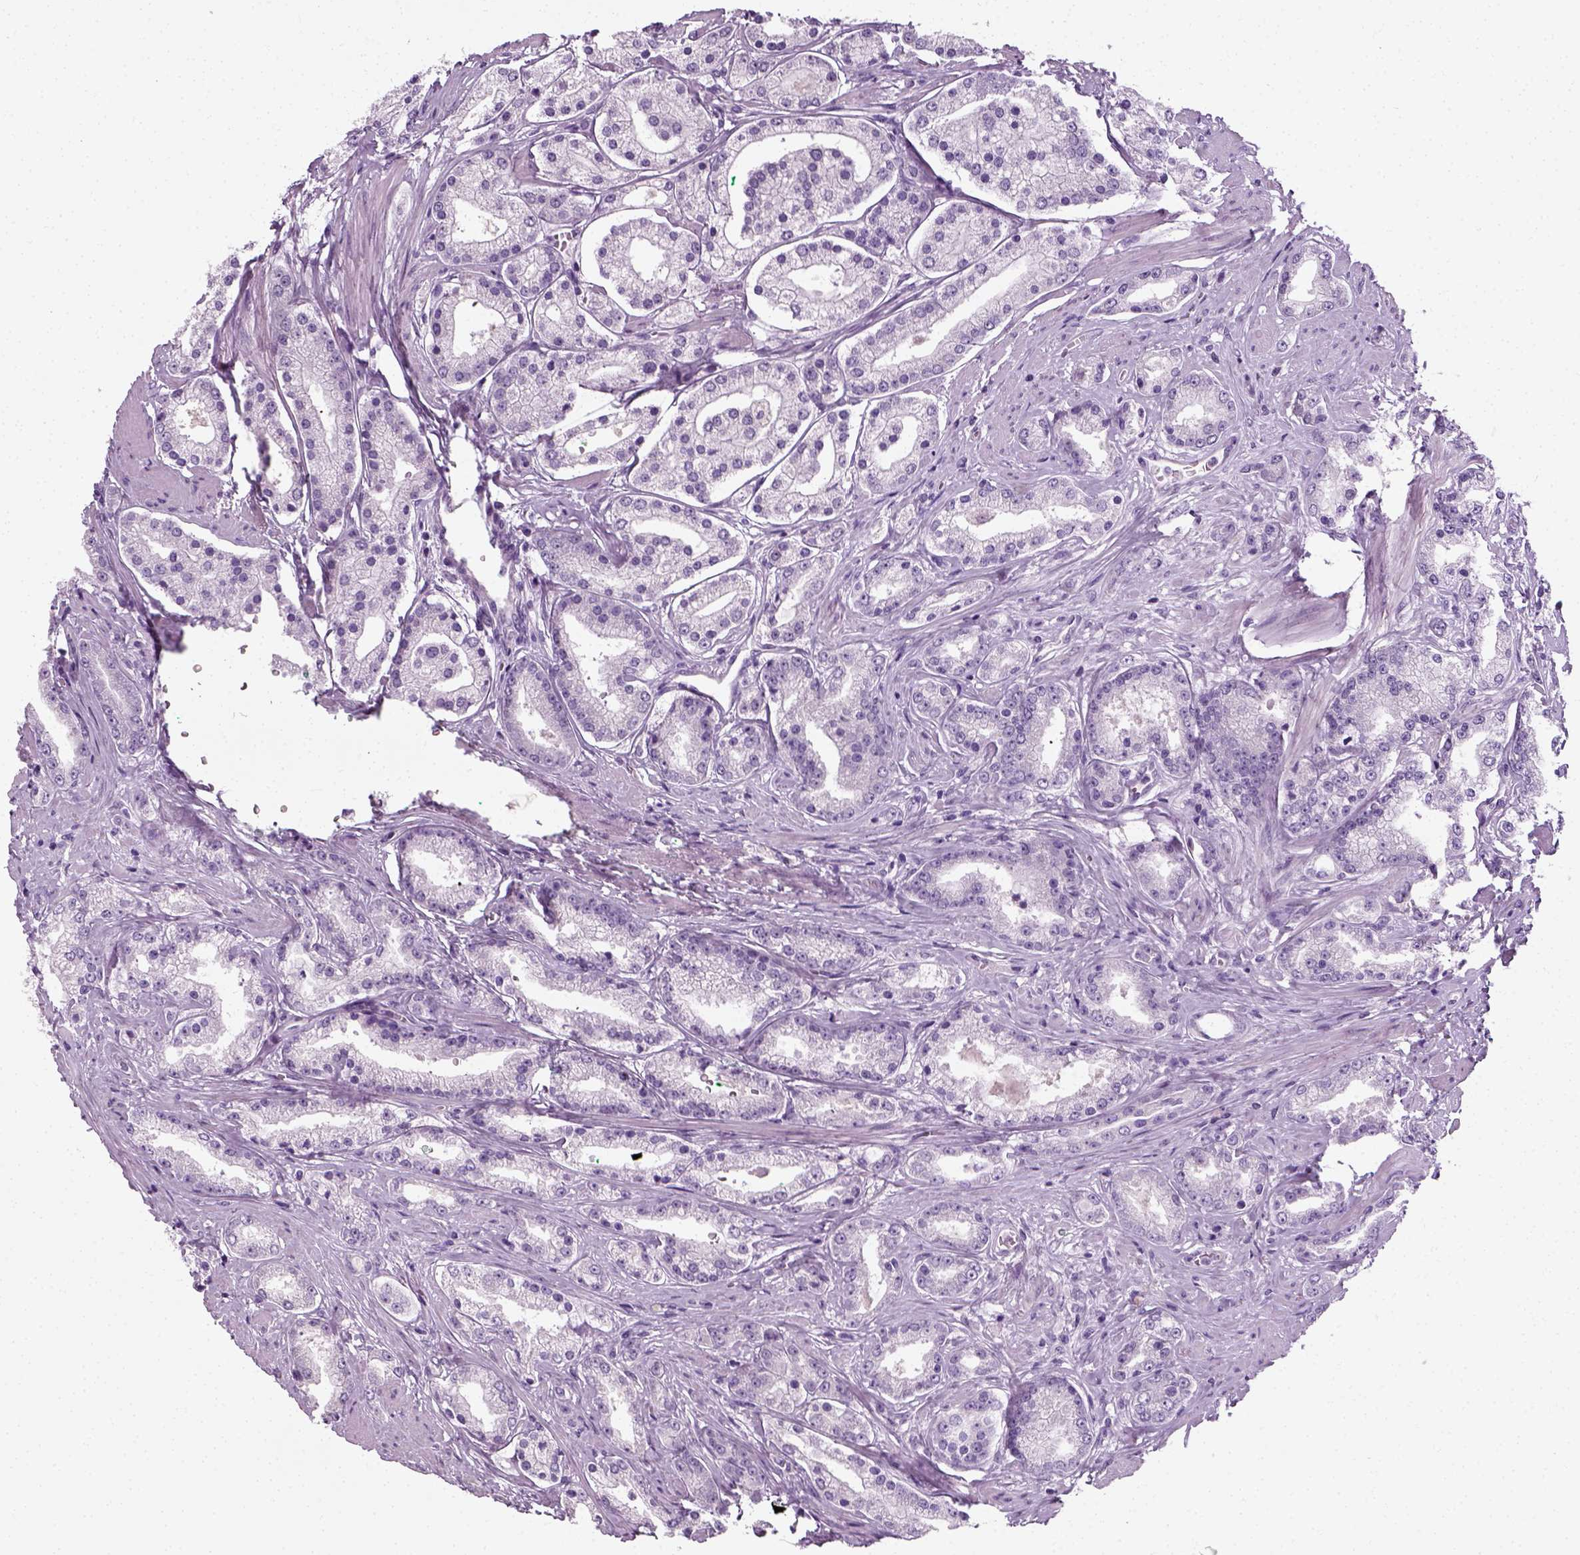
{"staining": {"intensity": "negative", "quantity": "none", "location": "none"}, "tissue": "prostate cancer", "cell_type": "Tumor cells", "image_type": "cancer", "snomed": [{"axis": "morphology", "description": "Adenocarcinoma, High grade"}, {"axis": "topography", "description": "Prostate"}], "caption": "Prostate cancer was stained to show a protein in brown. There is no significant positivity in tumor cells.", "gene": "SPATA31E1", "patient": {"sex": "male", "age": 67}}